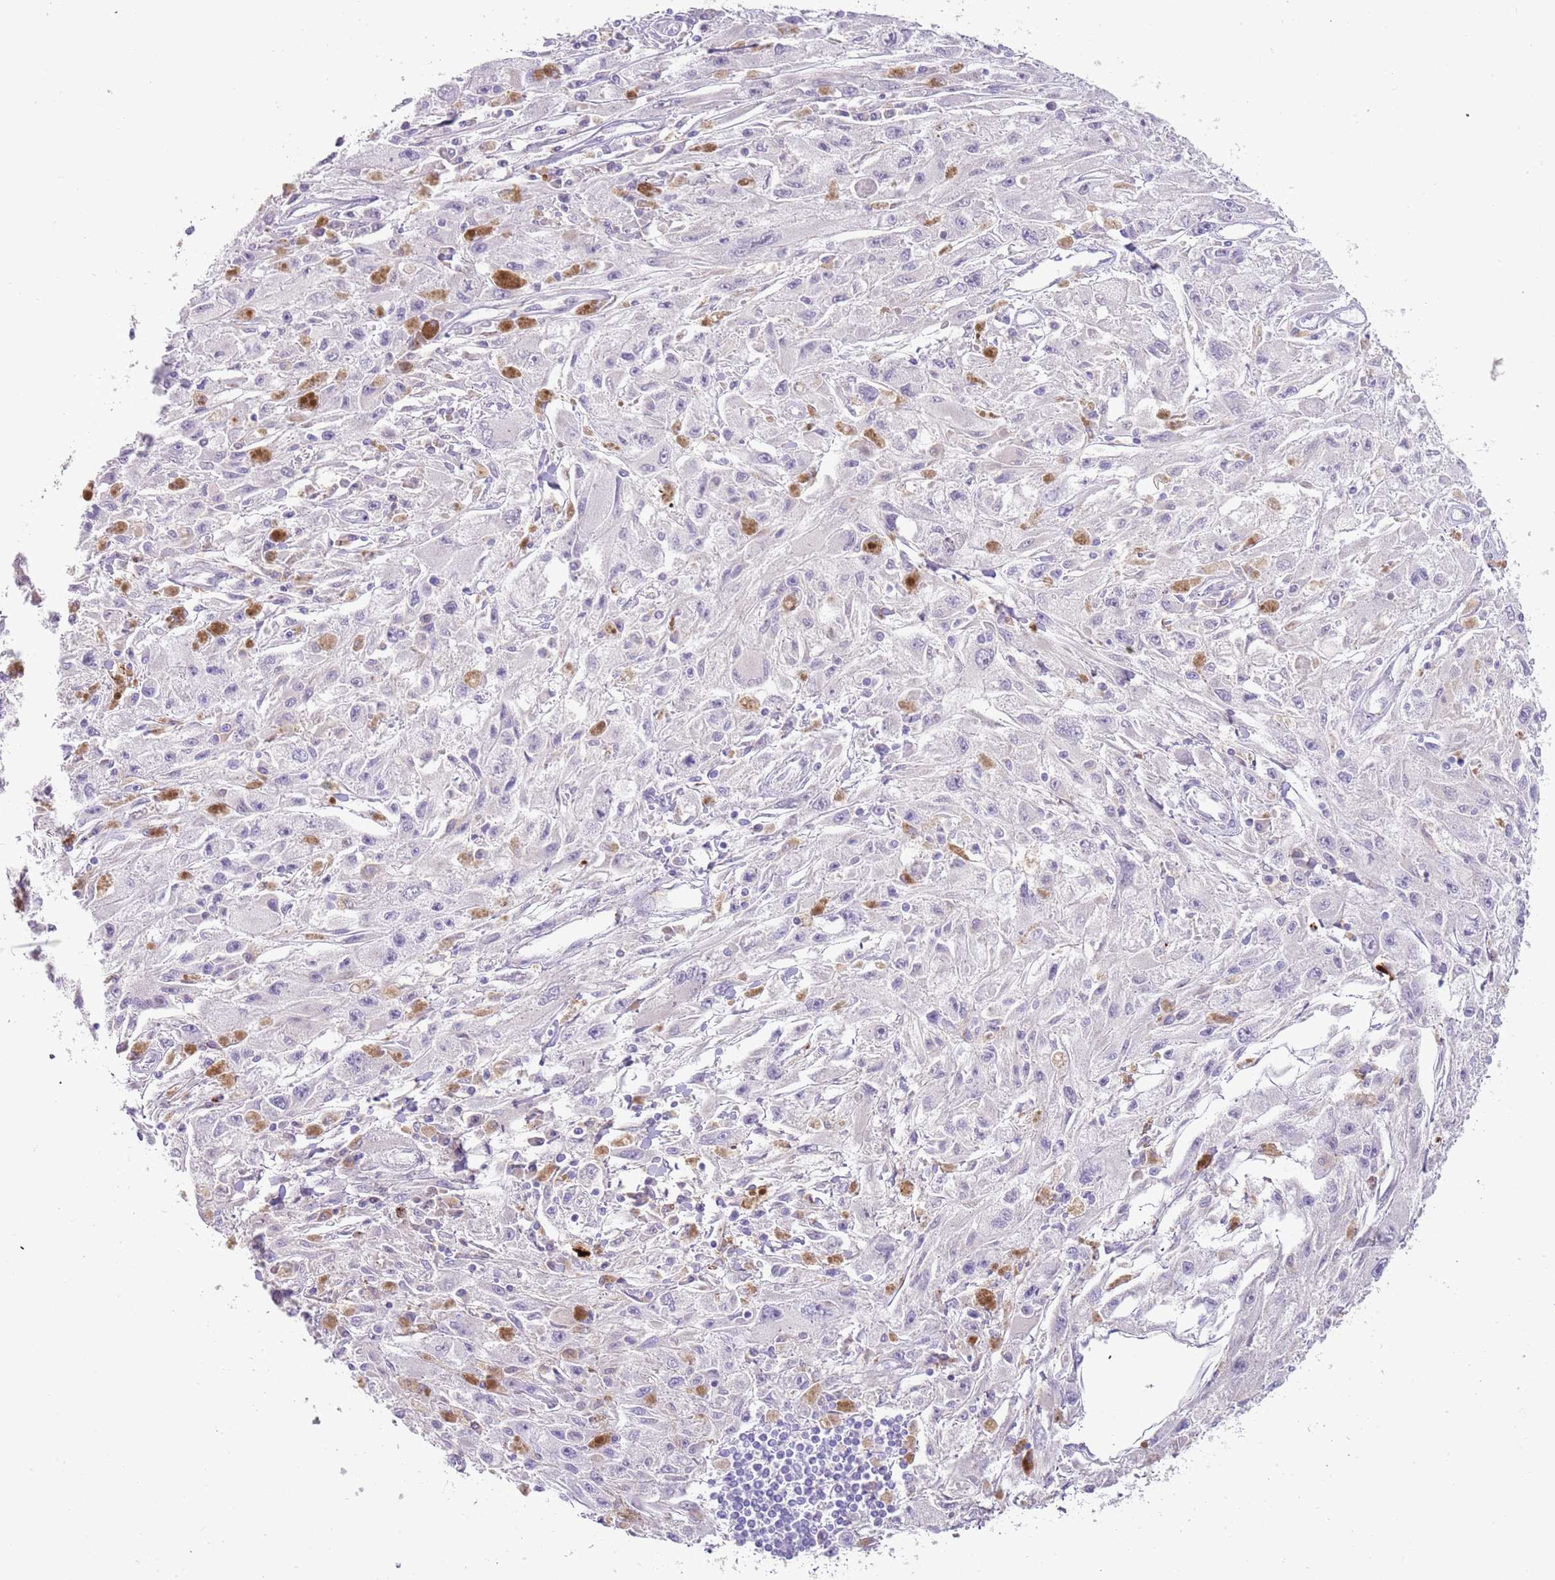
{"staining": {"intensity": "negative", "quantity": "none", "location": "none"}, "tissue": "melanoma", "cell_type": "Tumor cells", "image_type": "cancer", "snomed": [{"axis": "morphology", "description": "Malignant melanoma, Metastatic site"}, {"axis": "topography", "description": "Skin"}], "caption": "High magnification brightfield microscopy of malignant melanoma (metastatic site) stained with DAB (brown) and counterstained with hematoxylin (blue): tumor cells show no significant positivity.", "gene": "LRRN3", "patient": {"sex": "male", "age": 53}}